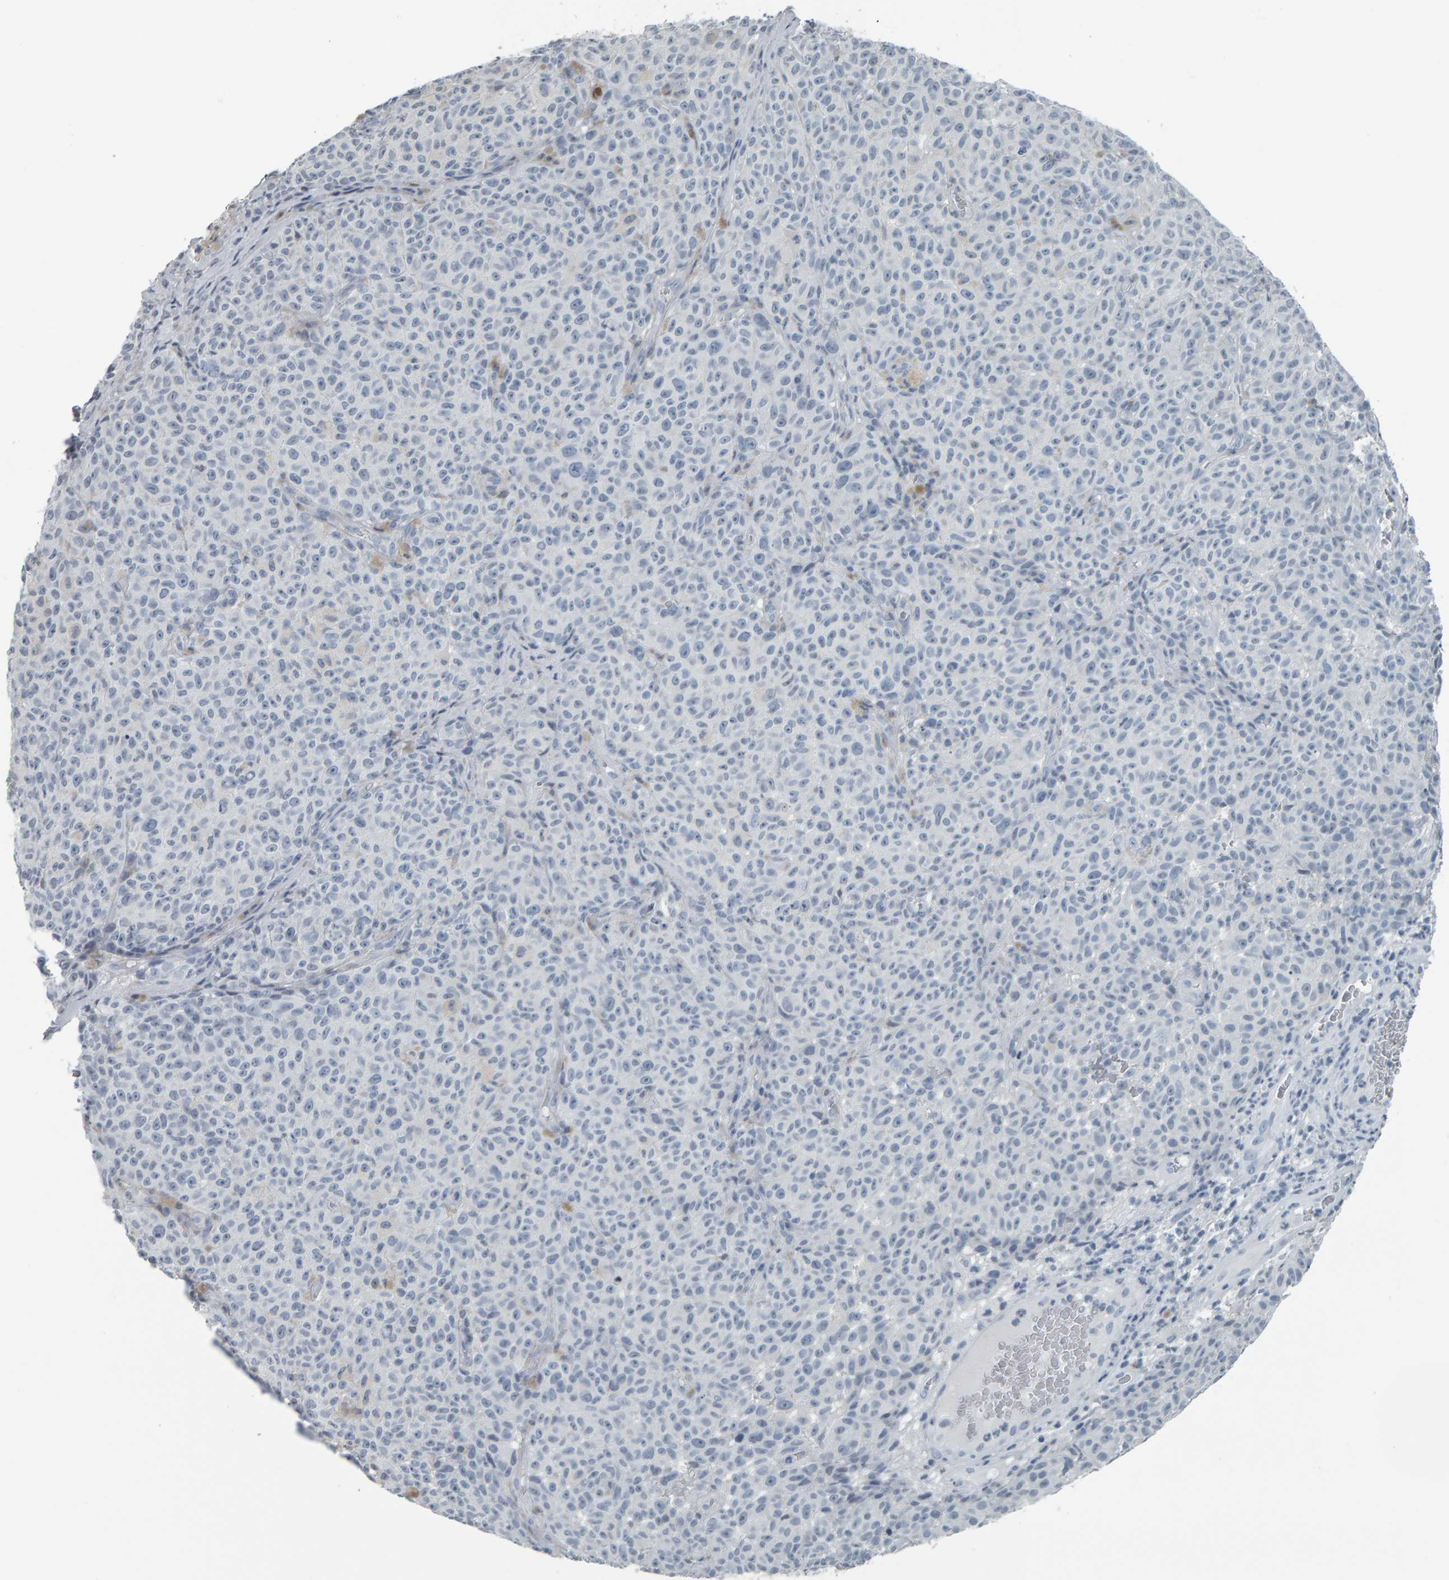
{"staining": {"intensity": "negative", "quantity": "none", "location": "none"}, "tissue": "melanoma", "cell_type": "Tumor cells", "image_type": "cancer", "snomed": [{"axis": "morphology", "description": "Malignant melanoma, NOS"}, {"axis": "topography", "description": "Skin"}], "caption": "IHC of human malignant melanoma displays no positivity in tumor cells.", "gene": "PYY", "patient": {"sex": "female", "age": 82}}